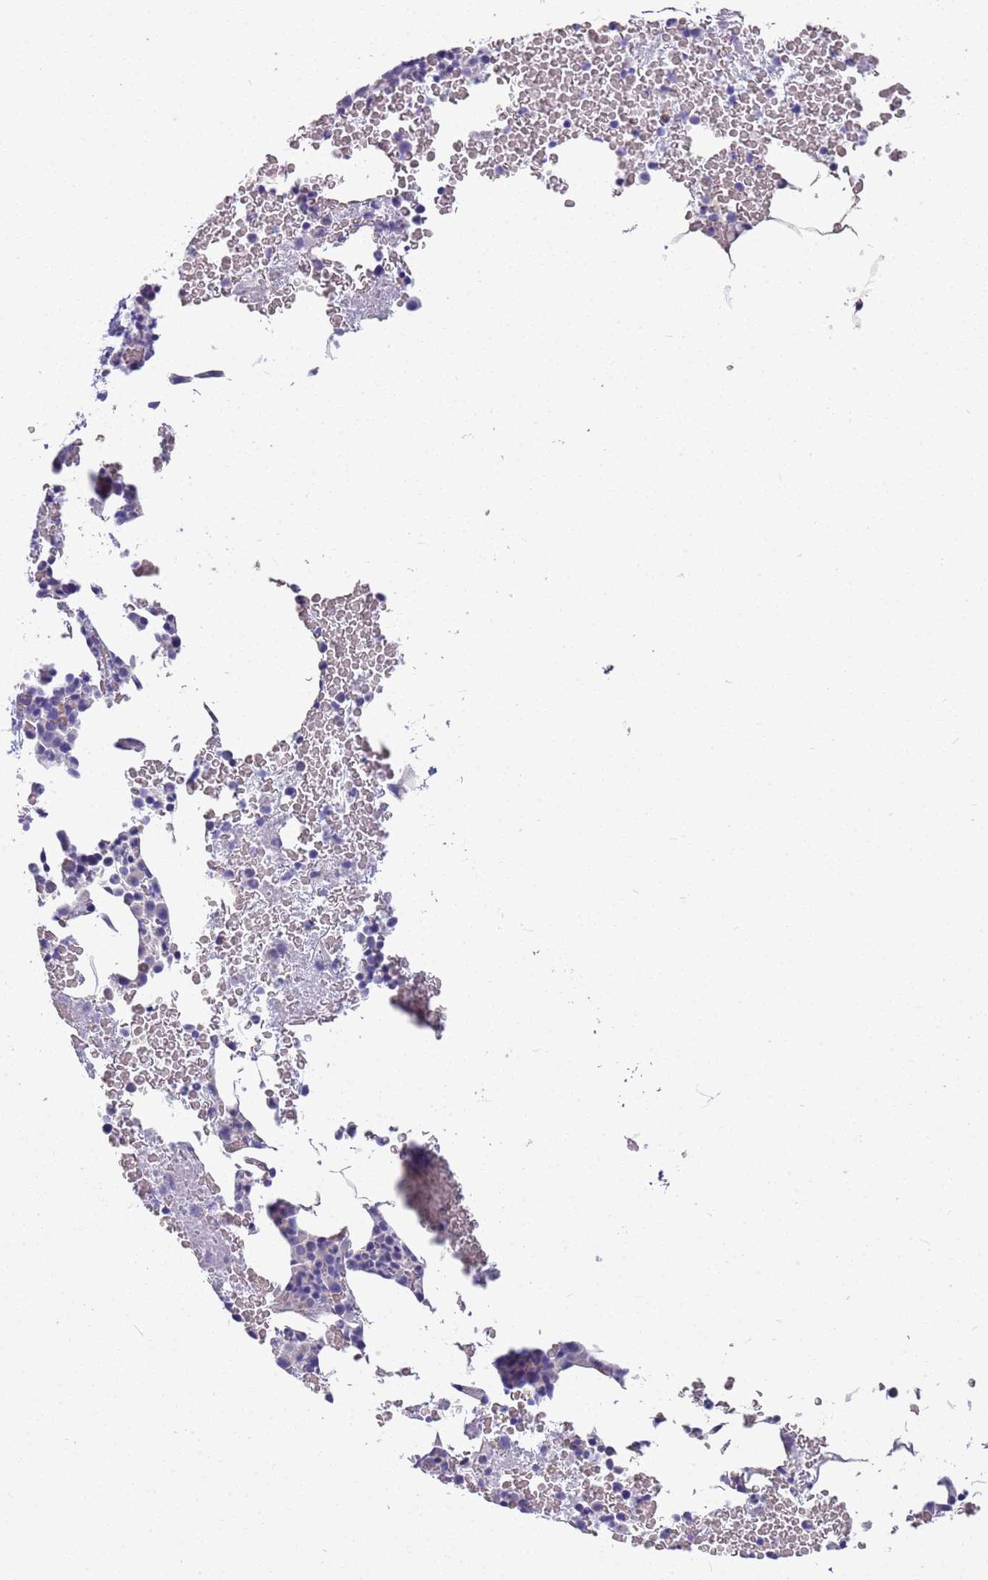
{"staining": {"intensity": "negative", "quantity": "none", "location": "none"}, "tissue": "bone marrow", "cell_type": "Hematopoietic cells", "image_type": "normal", "snomed": [{"axis": "morphology", "description": "Normal tissue, NOS"}, {"axis": "morphology", "description": "Inflammation, NOS"}, {"axis": "topography", "description": "Bone marrow"}], "caption": "Immunohistochemistry (IHC) of unremarkable human bone marrow demonstrates no staining in hematopoietic cells.", "gene": "BRMS1L", "patient": {"sex": "female", "age": 78}}